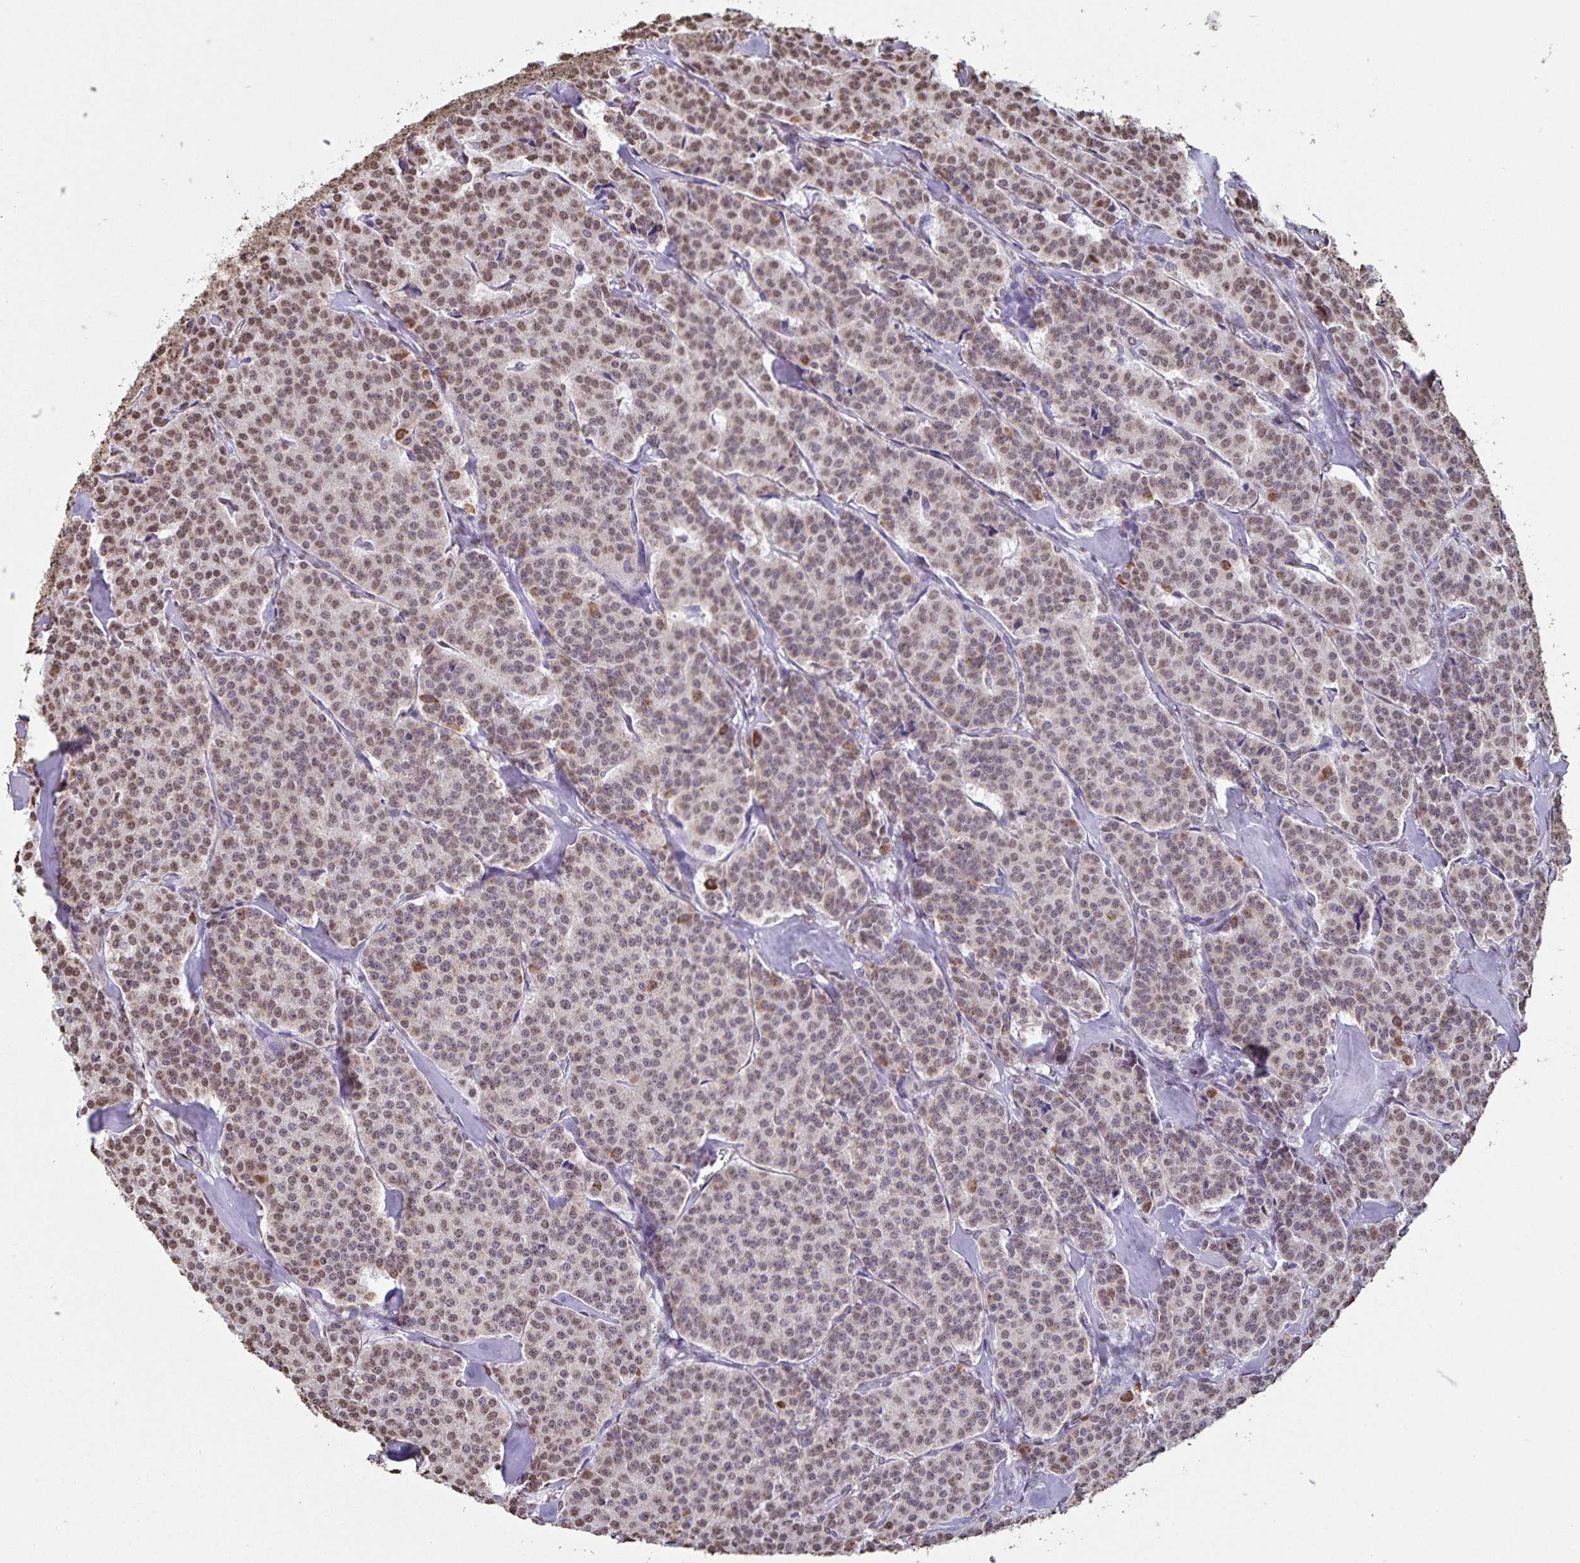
{"staining": {"intensity": "moderate", "quantity": "25%-75%", "location": "nuclear"}, "tissue": "carcinoid", "cell_type": "Tumor cells", "image_type": "cancer", "snomed": [{"axis": "morphology", "description": "Normal tissue, NOS"}, {"axis": "morphology", "description": "Carcinoid, malignant, NOS"}, {"axis": "topography", "description": "Lung"}], "caption": "Tumor cells display moderate nuclear staining in approximately 25%-75% of cells in carcinoid.", "gene": "DUT", "patient": {"sex": "female", "age": 46}}